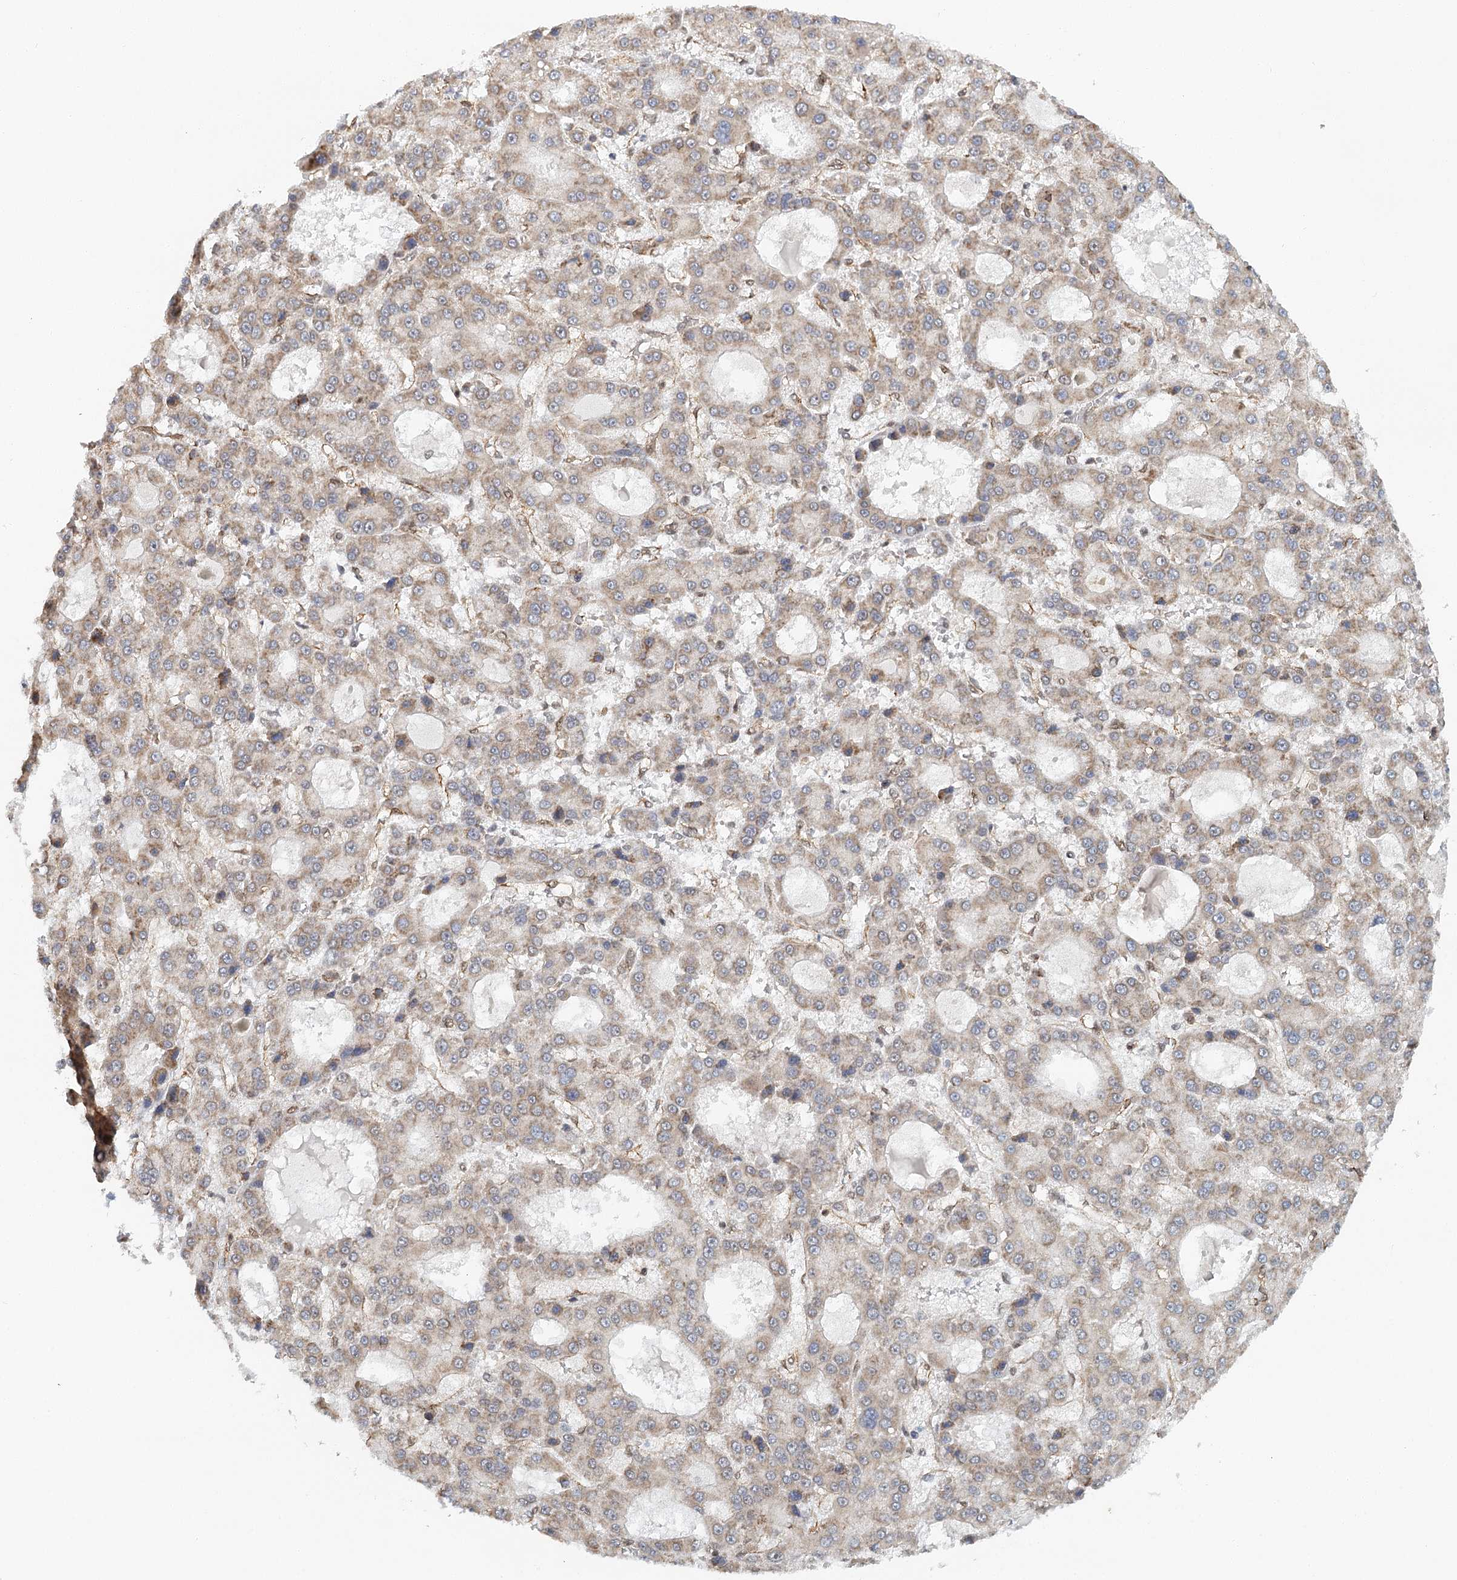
{"staining": {"intensity": "weak", "quantity": "25%-75%", "location": "cytoplasmic/membranous"}, "tissue": "liver cancer", "cell_type": "Tumor cells", "image_type": "cancer", "snomed": [{"axis": "morphology", "description": "Carcinoma, Hepatocellular, NOS"}, {"axis": "topography", "description": "Liver"}], "caption": "Liver hepatocellular carcinoma was stained to show a protein in brown. There is low levels of weak cytoplasmic/membranous expression in about 25%-75% of tumor cells.", "gene": "GPATCH11", "patient": {"sex": "male", "age": 70}}